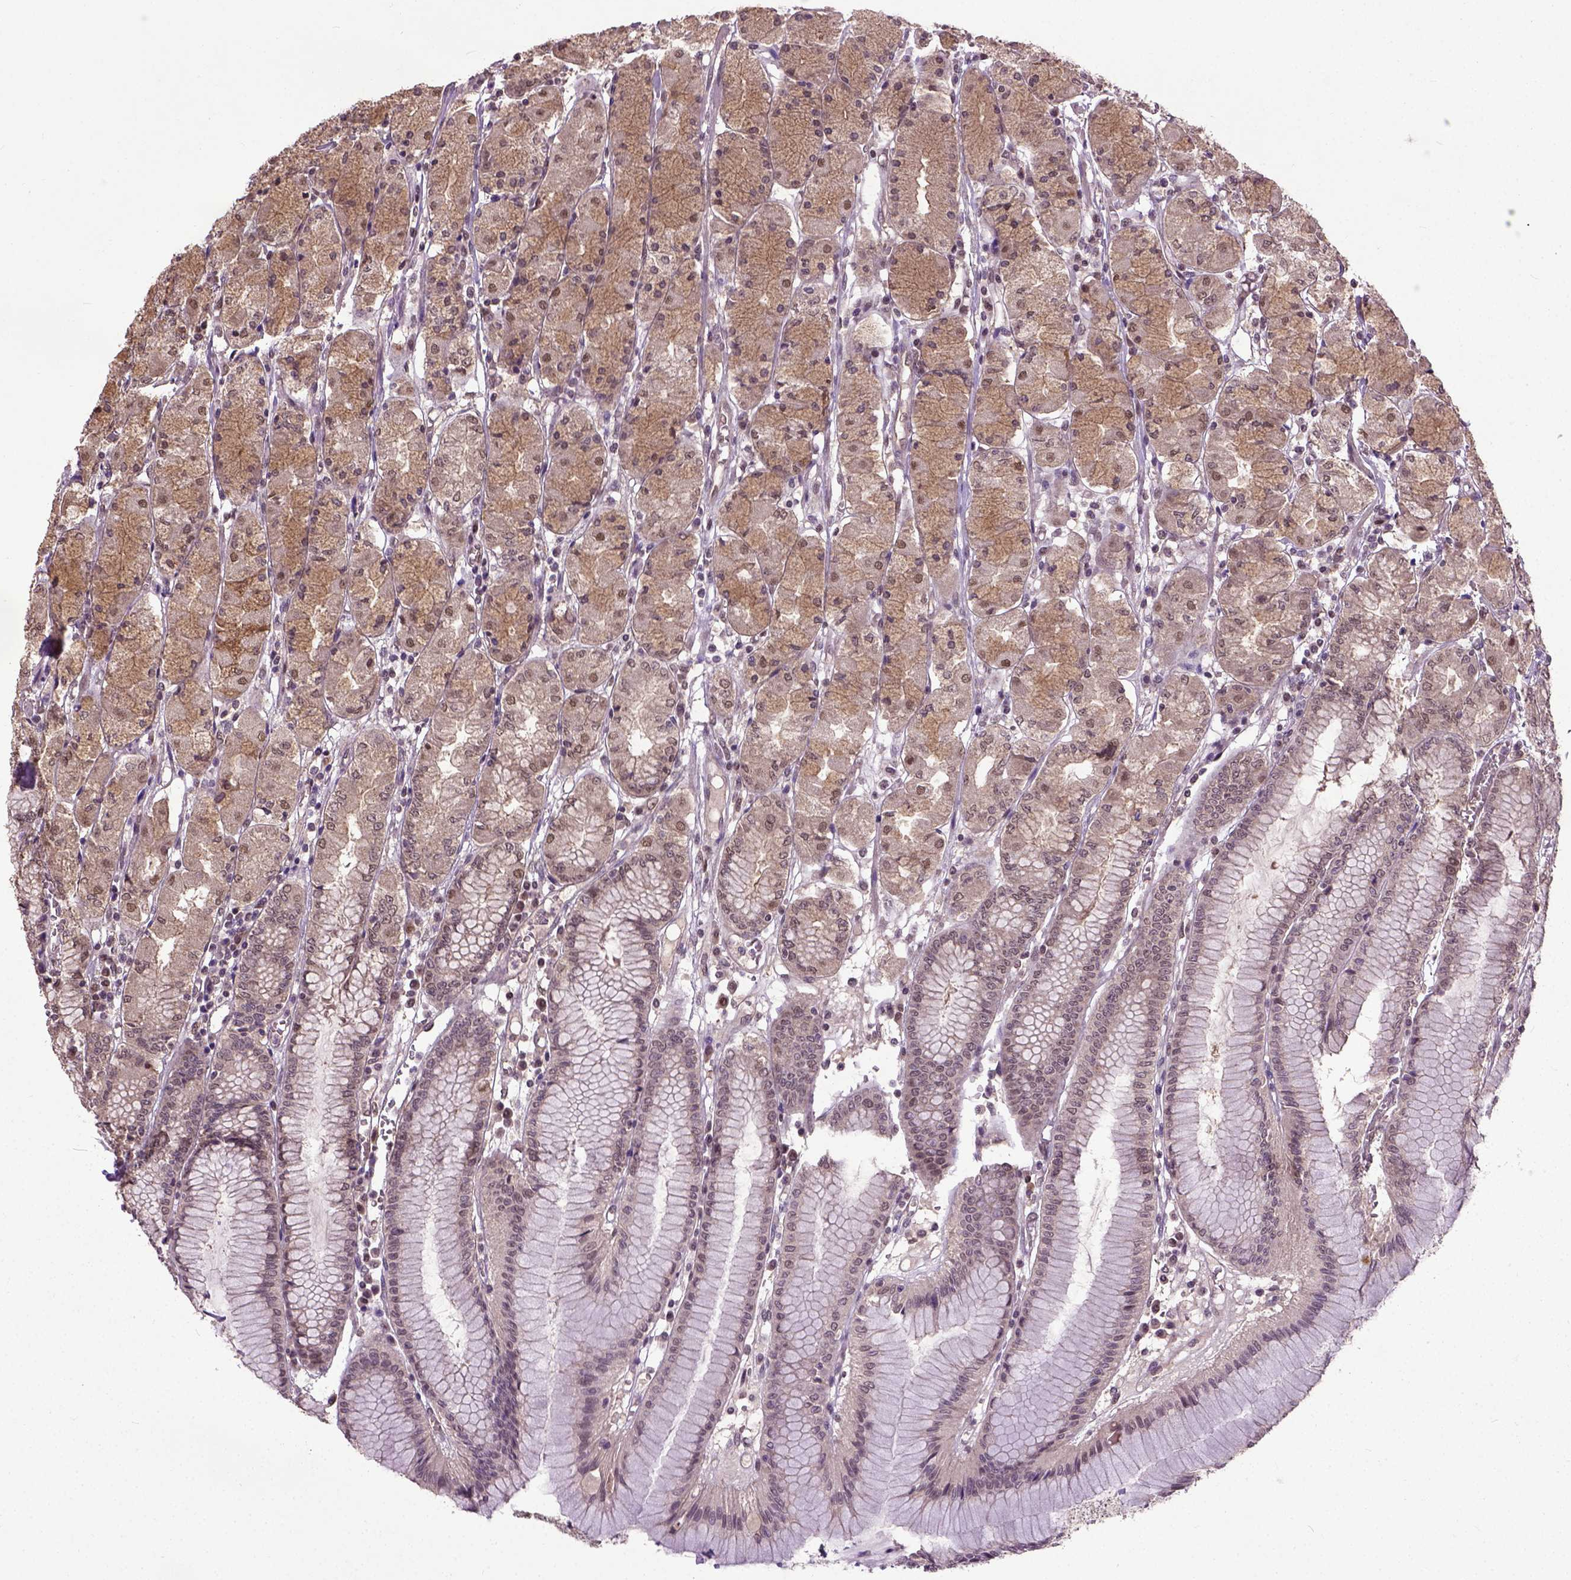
{"staining": {"intensity": "moderate", "quantity": "25%-75%", "location": "cytoplasmic/membranous,nuclear"}, "tissue": "stomach", "cell_type": "Glandular cells", "image_type": "normal", "snomed": [{"axis": "morphology", "description": "Normal tissue, NOS"}, {"axis": "topography", "description": "Stomach, upper"}], "caption": "This micrograph reveals benign stomach stained with immunohistochemistry to label a protein in brown. The cytoplasmic/membranous,nuclear of glandular cells show moderate positivity for the protein. Nuclei are counter-stained blue.", "gene": "UBA3", "patient": {"sex": "male", "age": 69}}